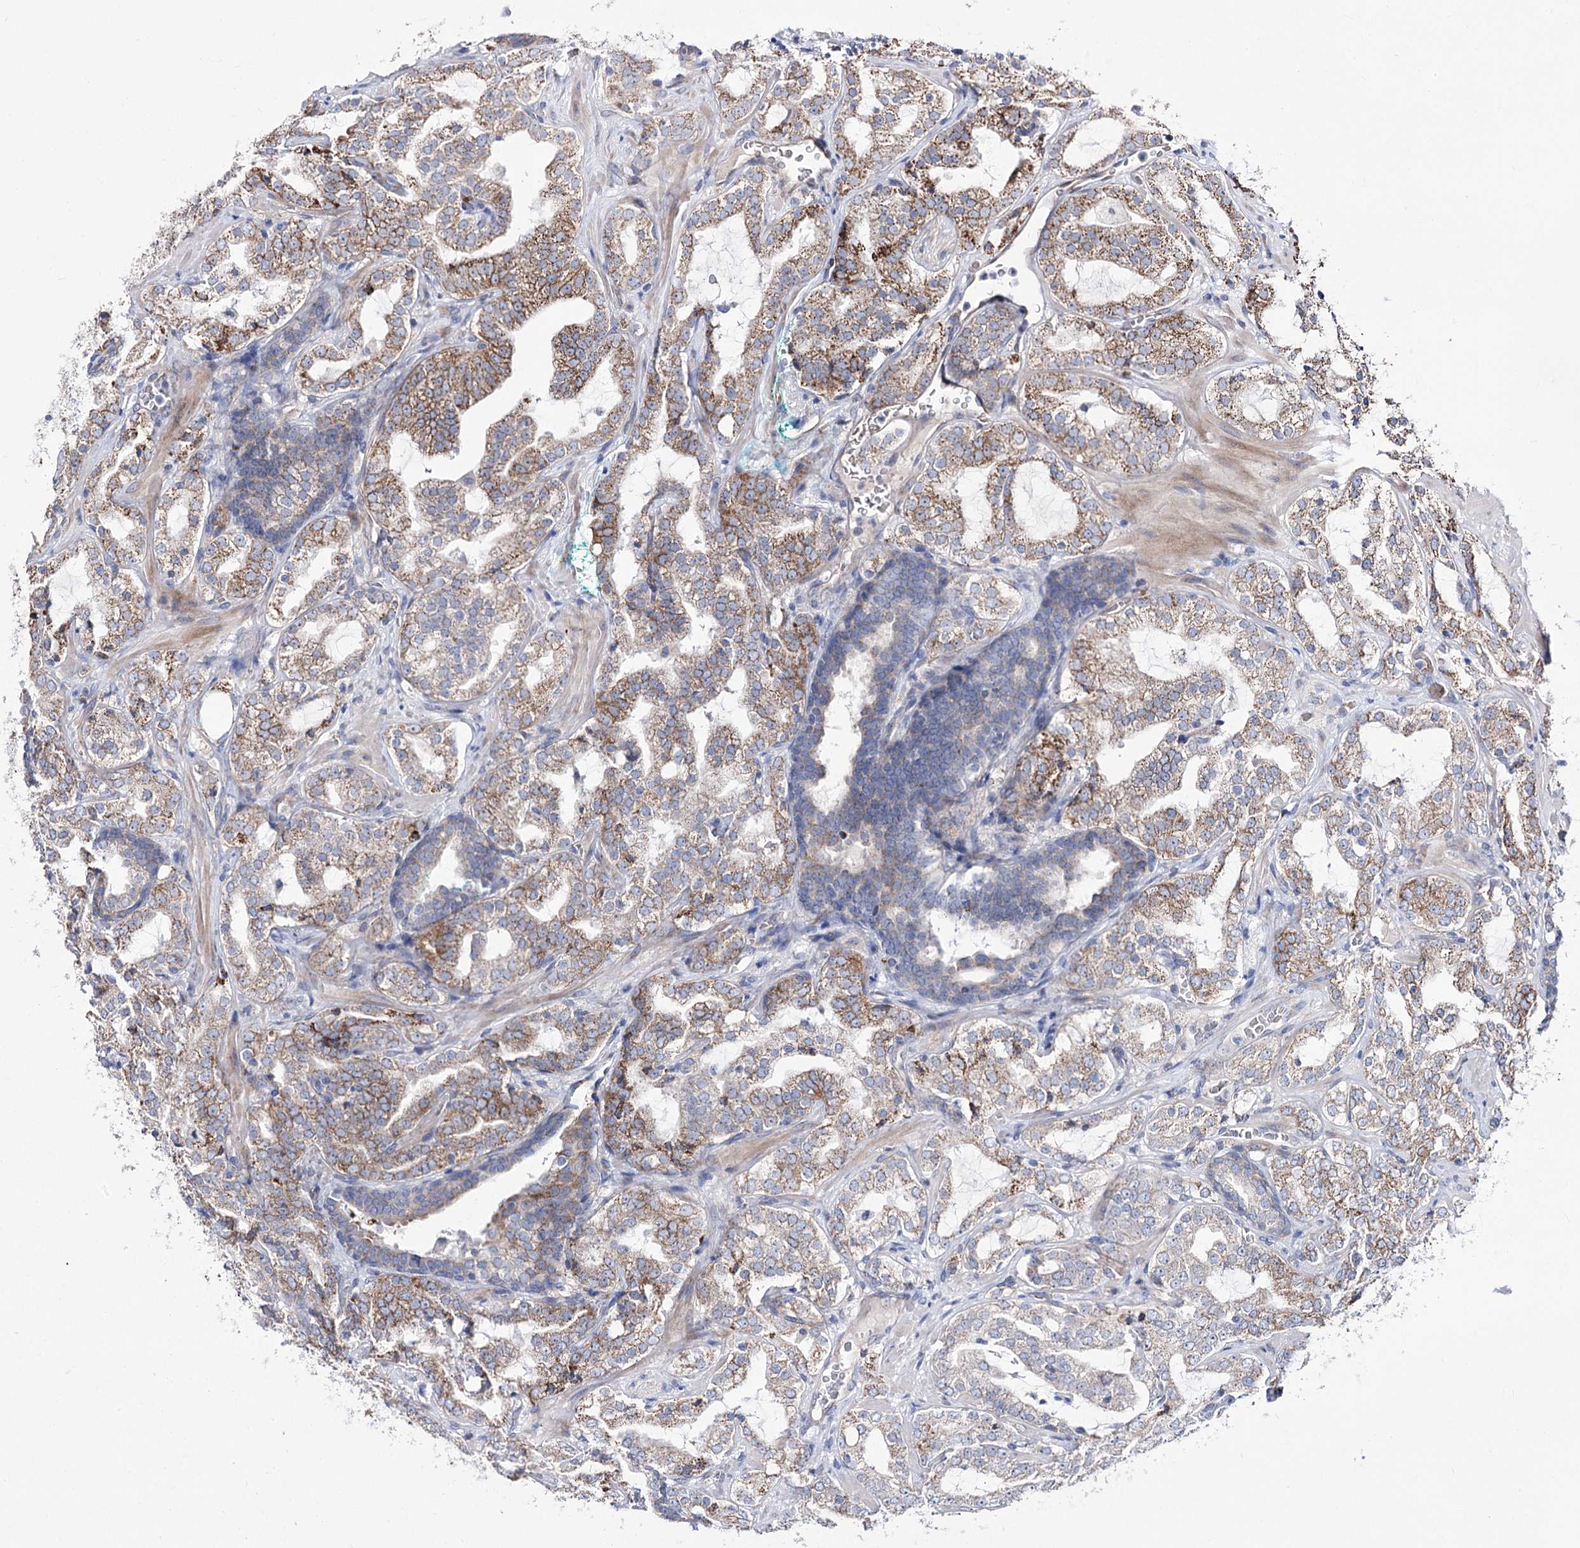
{"staining": {"intensity": "moderate", "quantity": ">75%", "location": "cytoplasmic/membranous"}, "tissue": "prostate cancer", "cell_type": "Tumor cells", "image_type": "cancer", "snomed": [{"axis": "morphology", "description": "Adenocarcinoma, High grade"}, {"axis": "topography", "description": "Prostate"}], "caption": "Prostate high-grade adenocarcinoma stained with immunohistochemistry (IHC) exhibits moderate cytoplasmic/membranous staining in approximately >75% of tumor cells.", "gene": "OSBPL5", "patient": {"sex": "male", "age": 64}}